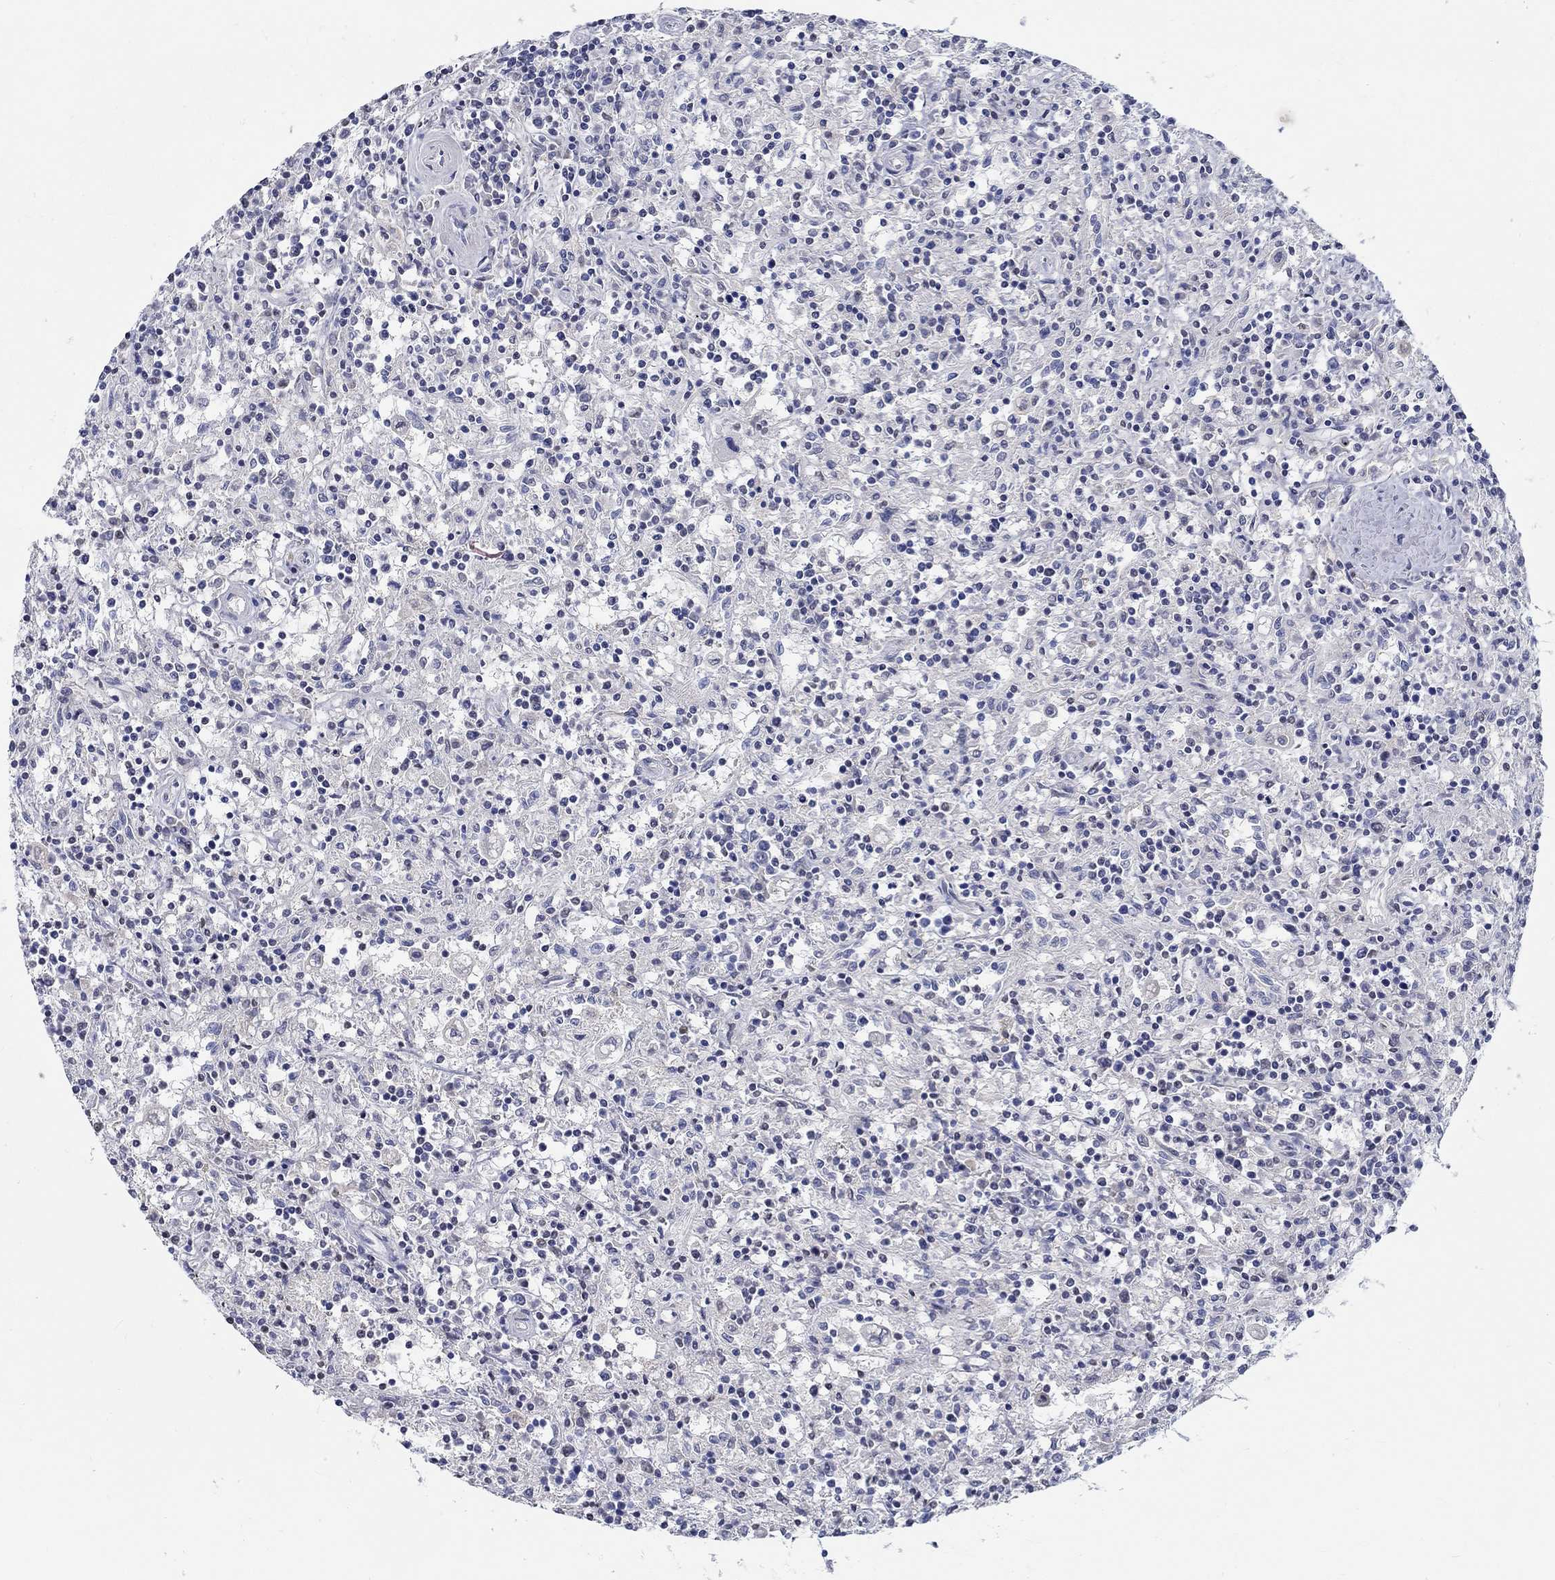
{"staining": {"intensity": "weak", "quantity": "25%-75%", "location": "cytoplasmic/membranous"}, "tissue": "lymphoma", "cell_type": "Tumor cells", "image_type": "cancer", "snomed": [{"axis": "morphology", "description": "Malignant lymphoma, non-Hodgkin's type, Low grade"}, {"axis": "topography", "description": "Spleen"}], "caption": "Human low-grade malignant lymphoma, non-Hodgkin's type stained with a brown dye displays weak cytoplasmic/membranous positive expression in about 25%-75% of tumor cells.", "gene": "PDE1B", "patient": {"sex": "male", "age": 62}}